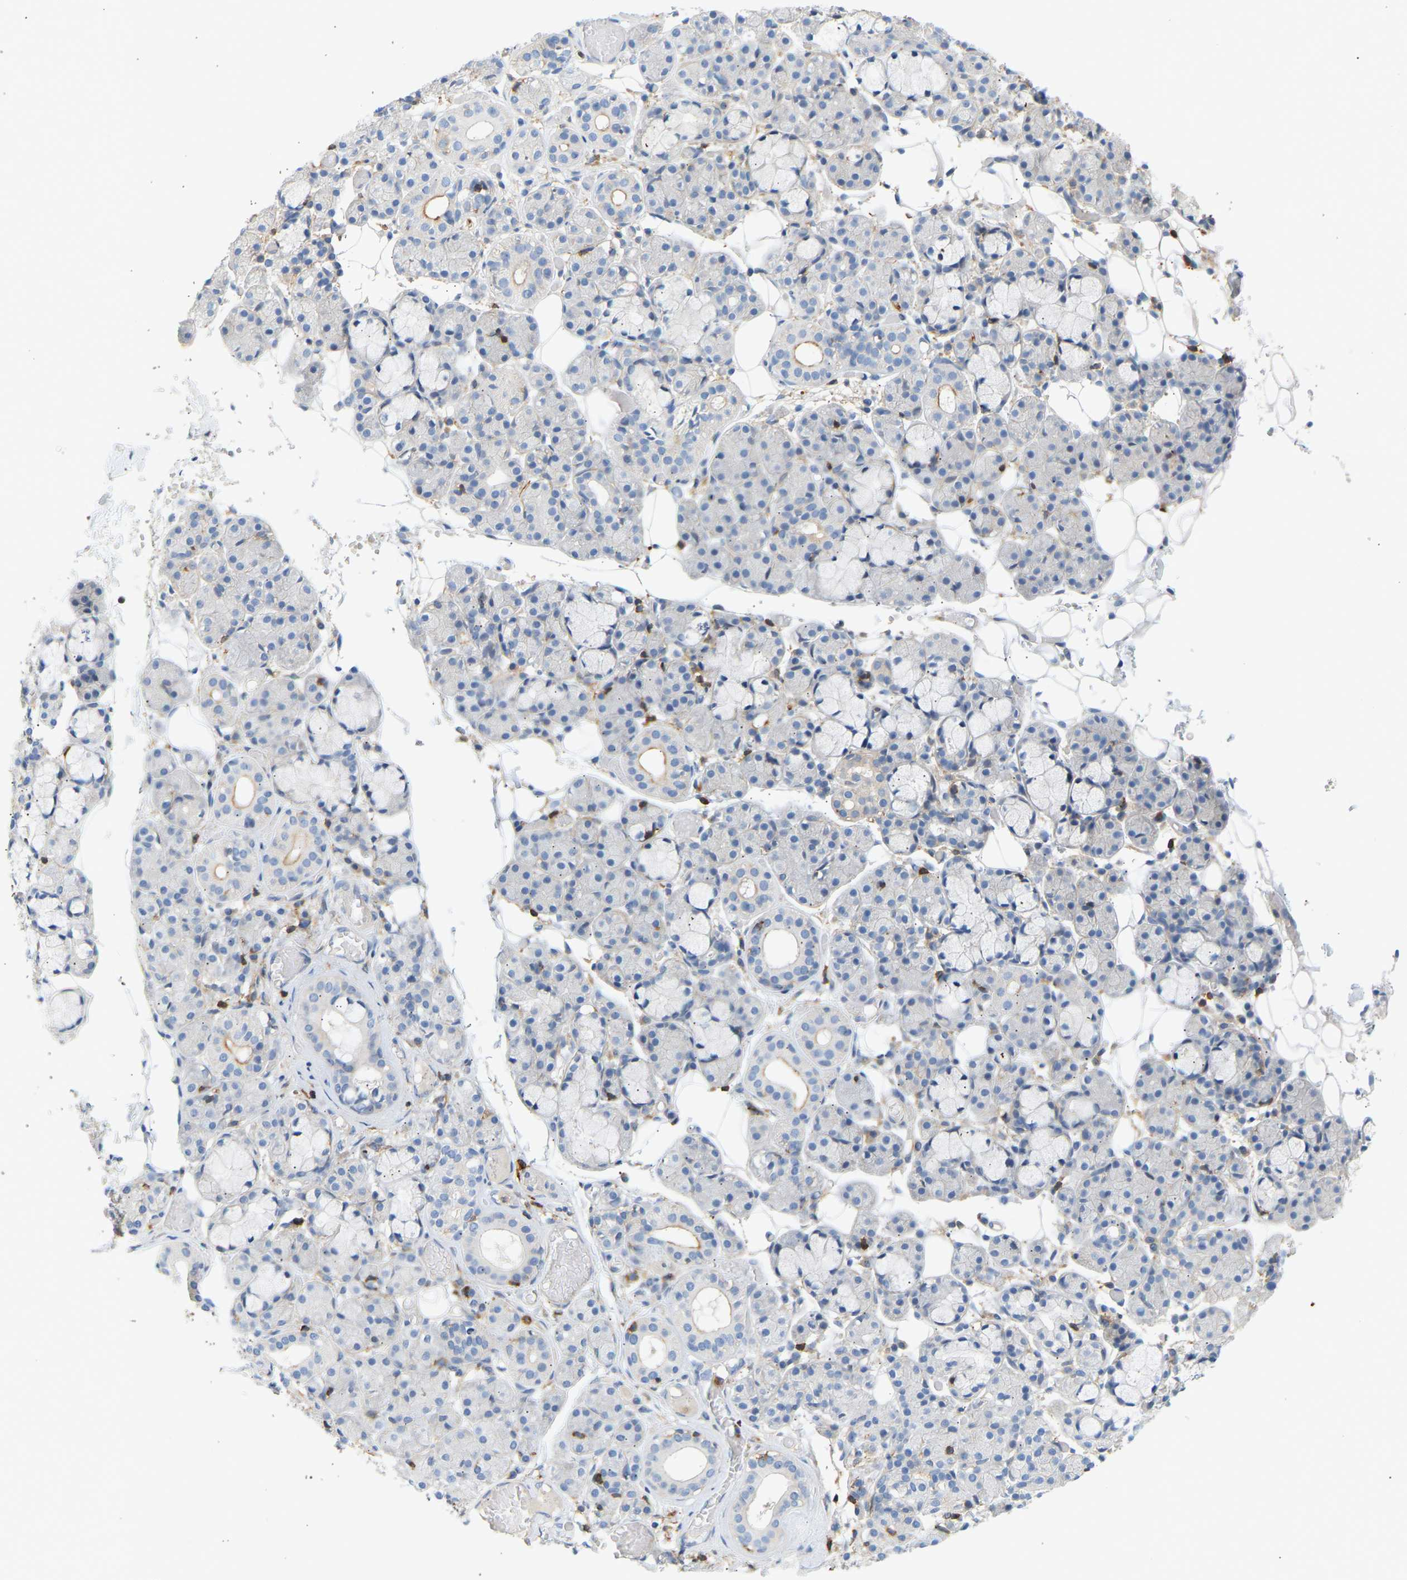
{"staining": {"intensity": "negative", "quantity": "none", "location": "none"}, "tissue": "salivary gland", "cell_type": "Glandular cells", "image_type": "normal", "snomed": [{"axis": "morphology", "description": "Normal tissue, NOS"}, {"axis": "topography", "description": "Salivary gland"}], "caption": "Photomicrograph shows no protein staining in glandular cells of unremarkable salivary gland. (DAB (3,3'-diaminobenzidine) immunohistochemistry (IHC), high magnification).", "gene": "FNBP1", "patient": {"sex": "male", "age": 63}}